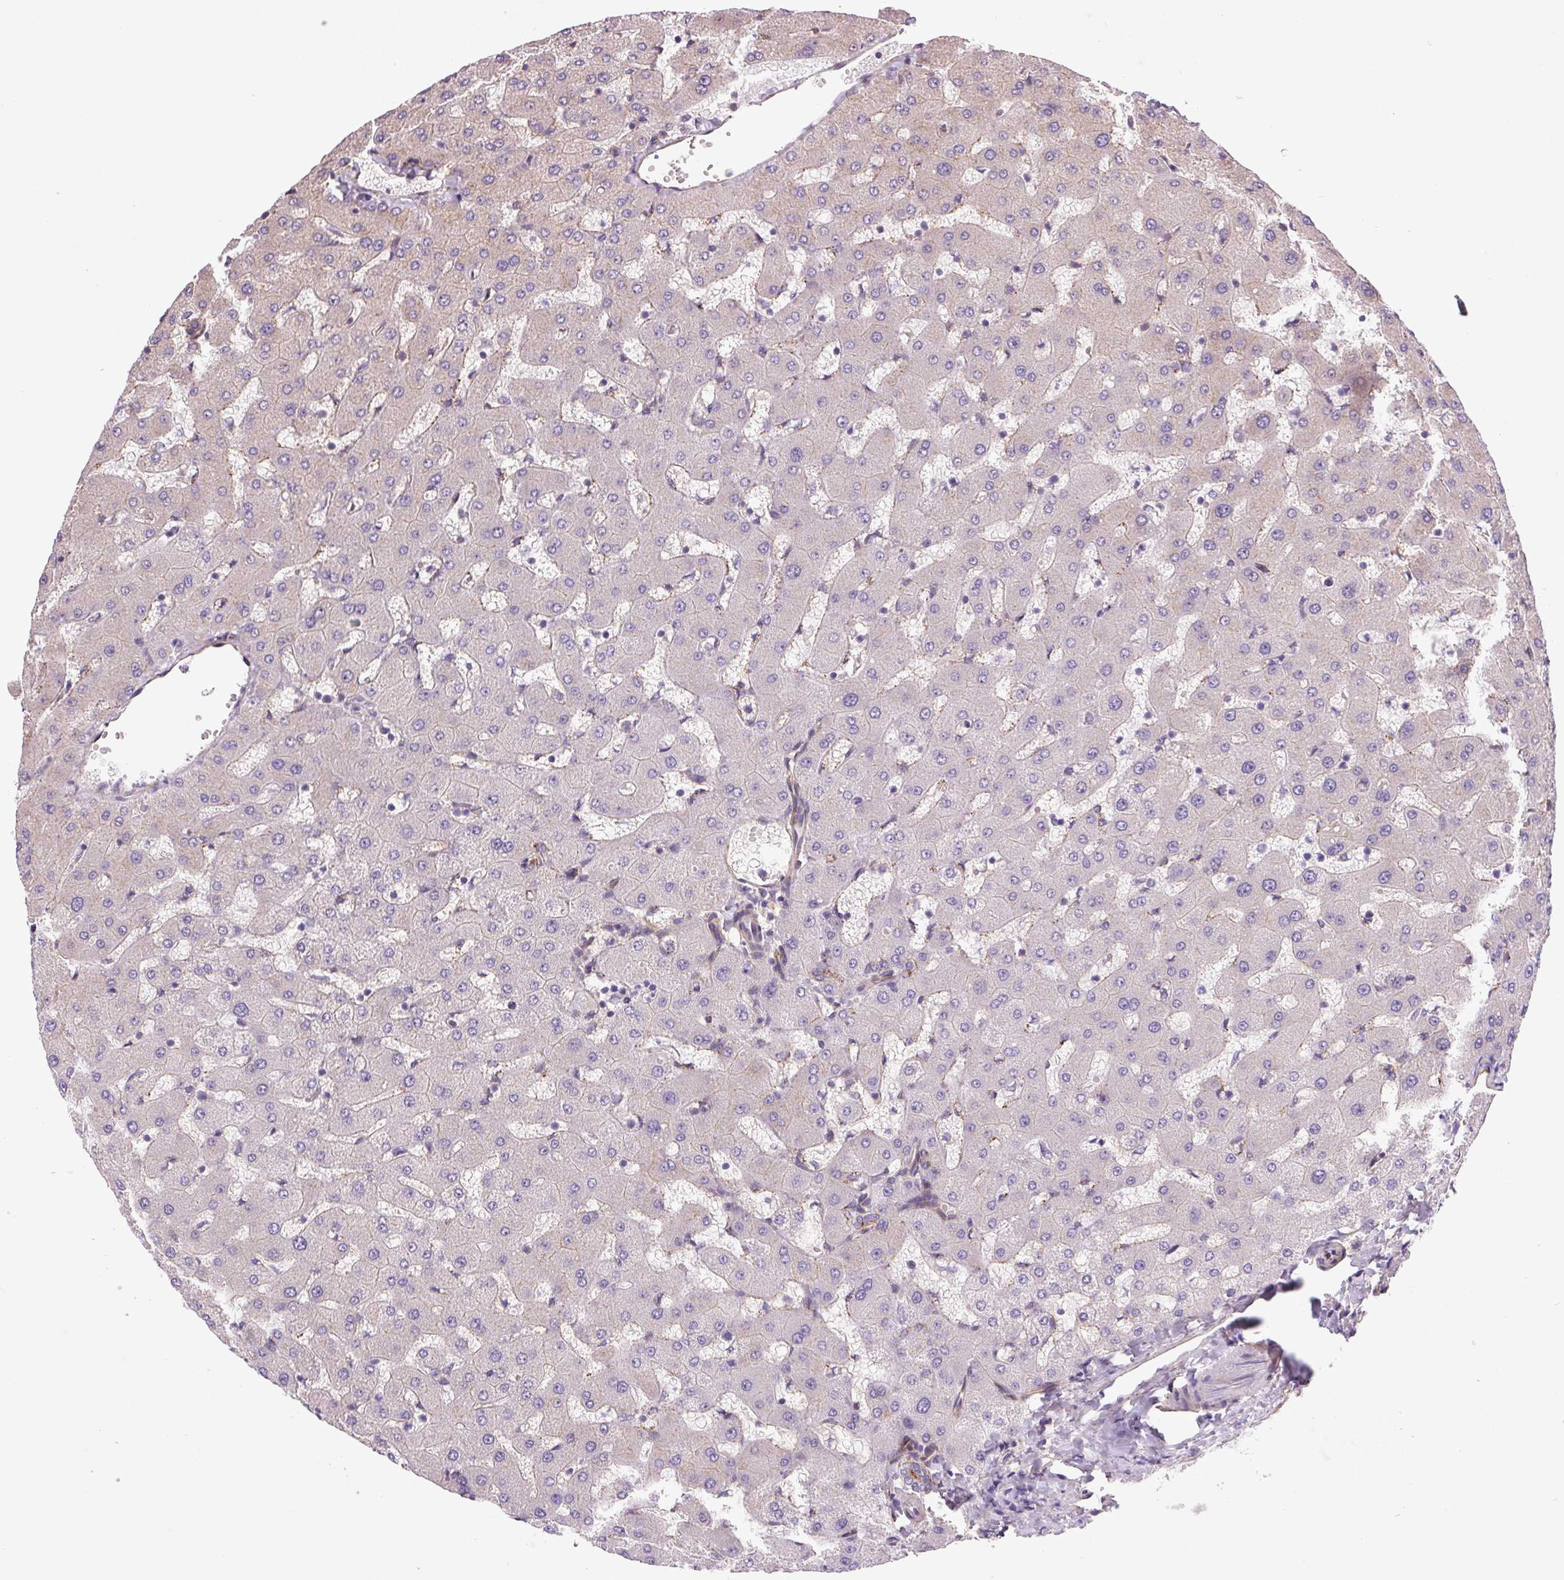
{"staining": {"intensity": "negative", "quantity": "none", "location": "none"}, "tissue": "liver", "cell_type": "Cholangiocytes", "image_type": "normal", "snomed": [{"axis": "morphology", "description": "Normal tissue, NOS"}, {"axis": "topography", "description": "Liver"}], "caption": "Immunohistochemistry (IHC) micrograph of benign liver: liver stained with DAB displays no significant protein staining in cholangiocytes.", "gene": "SEPTIN10", "patient": {"sex": "female", "age": 63}}